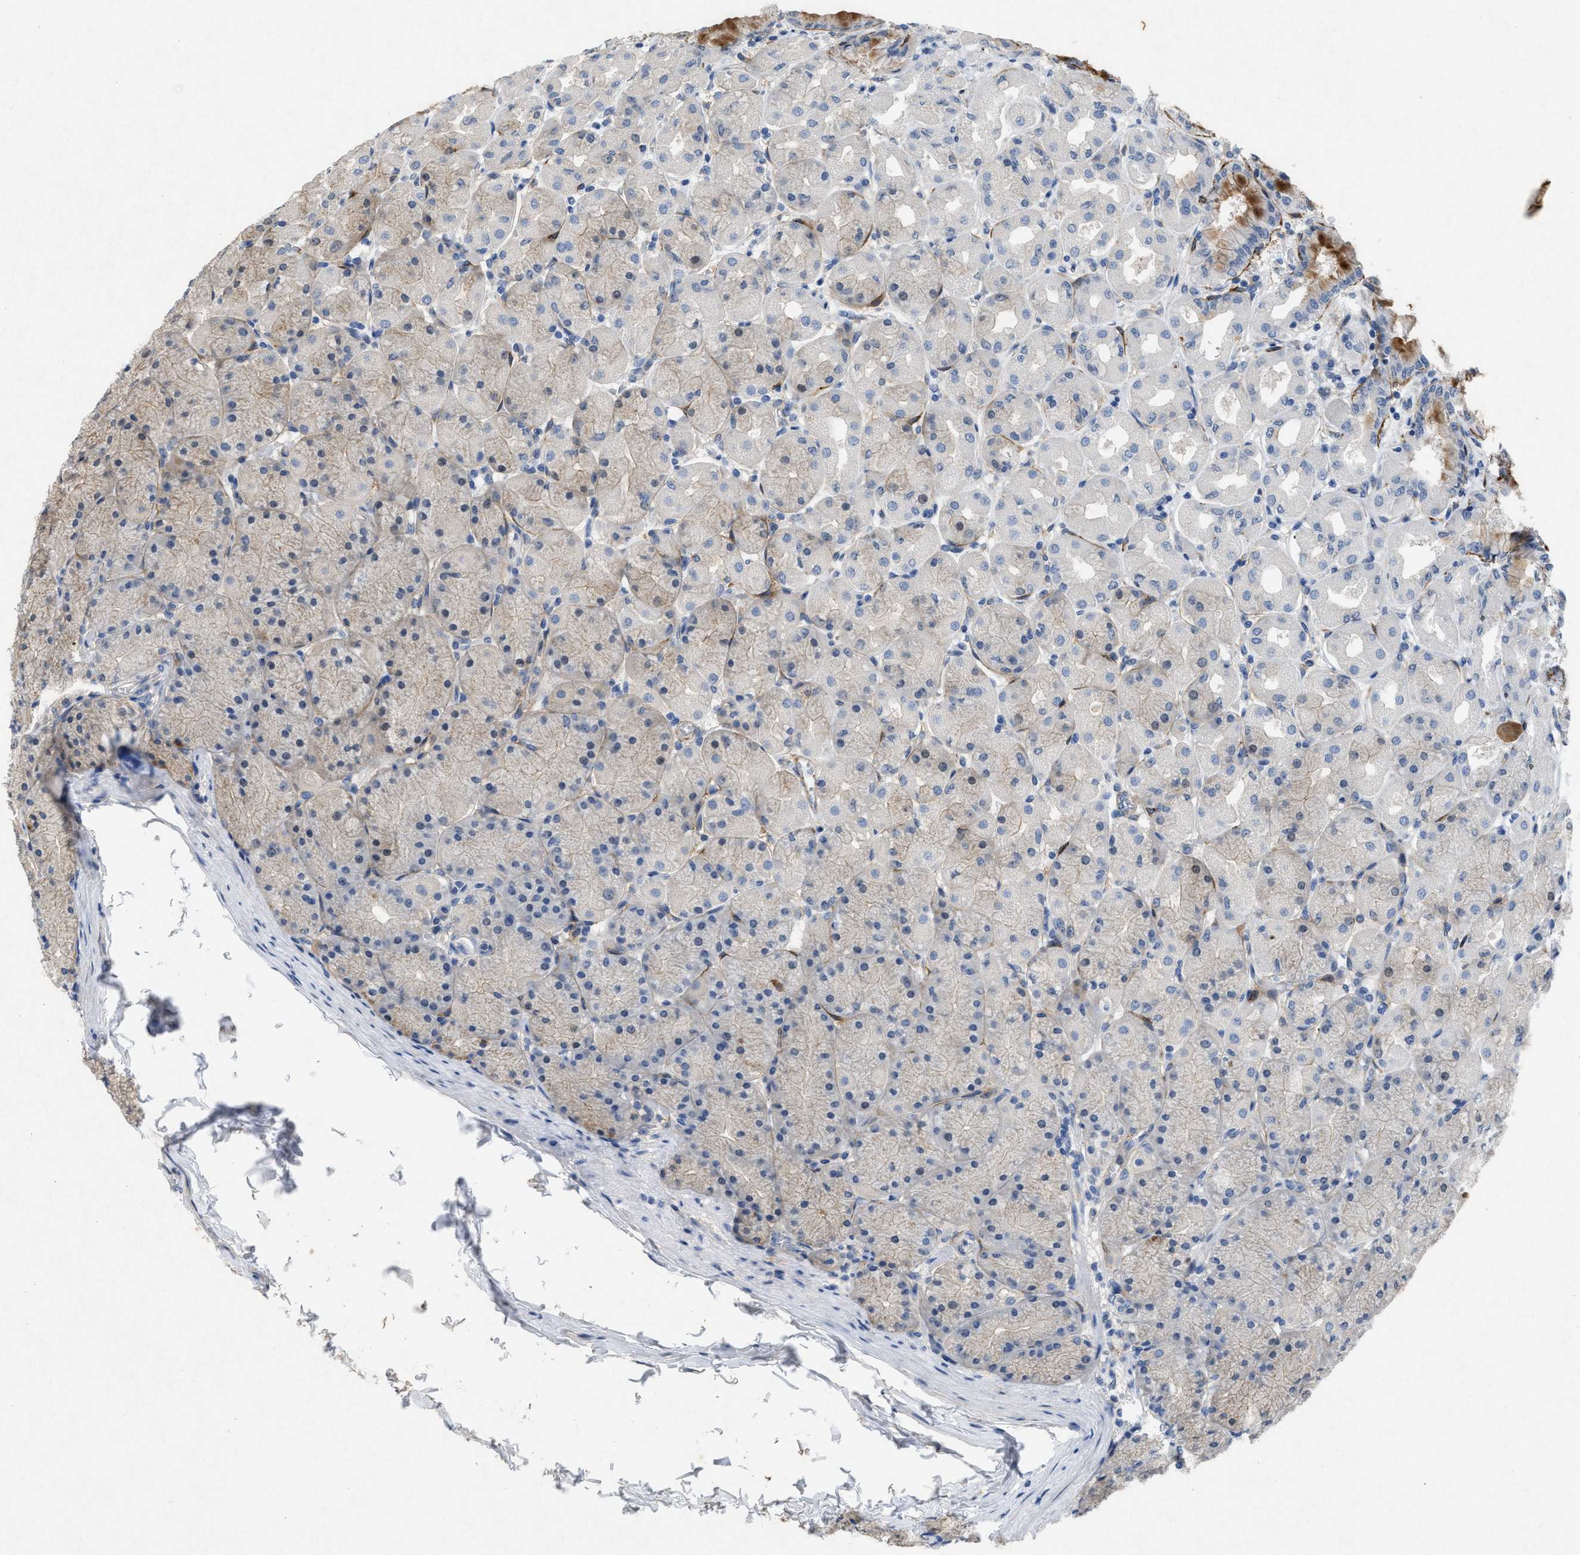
{"staining": {"intensity": "moderate", "quantity": "<25%", "location": "cytoplasmic/membranous"}, "tissue": "stomach", "cell_type": "Glandular cells", "image_type": "normal", "snomed": [{"axis": "morphology", "description": "Normal tissue, NOS"}, {"axis": "topography", "description": "Stomach, upper"}], "caption": "High-power microscopy captured an immunohistochemistry (IHC) image of benign stomach, revealing moderate cytoplasmic/membranous expression in approximately <25% of glandular cells. (IHC, brightfield microscopy, high magnification).", "gene": "PDGFRA", "patient": {"sex": "female", "age": 56}}